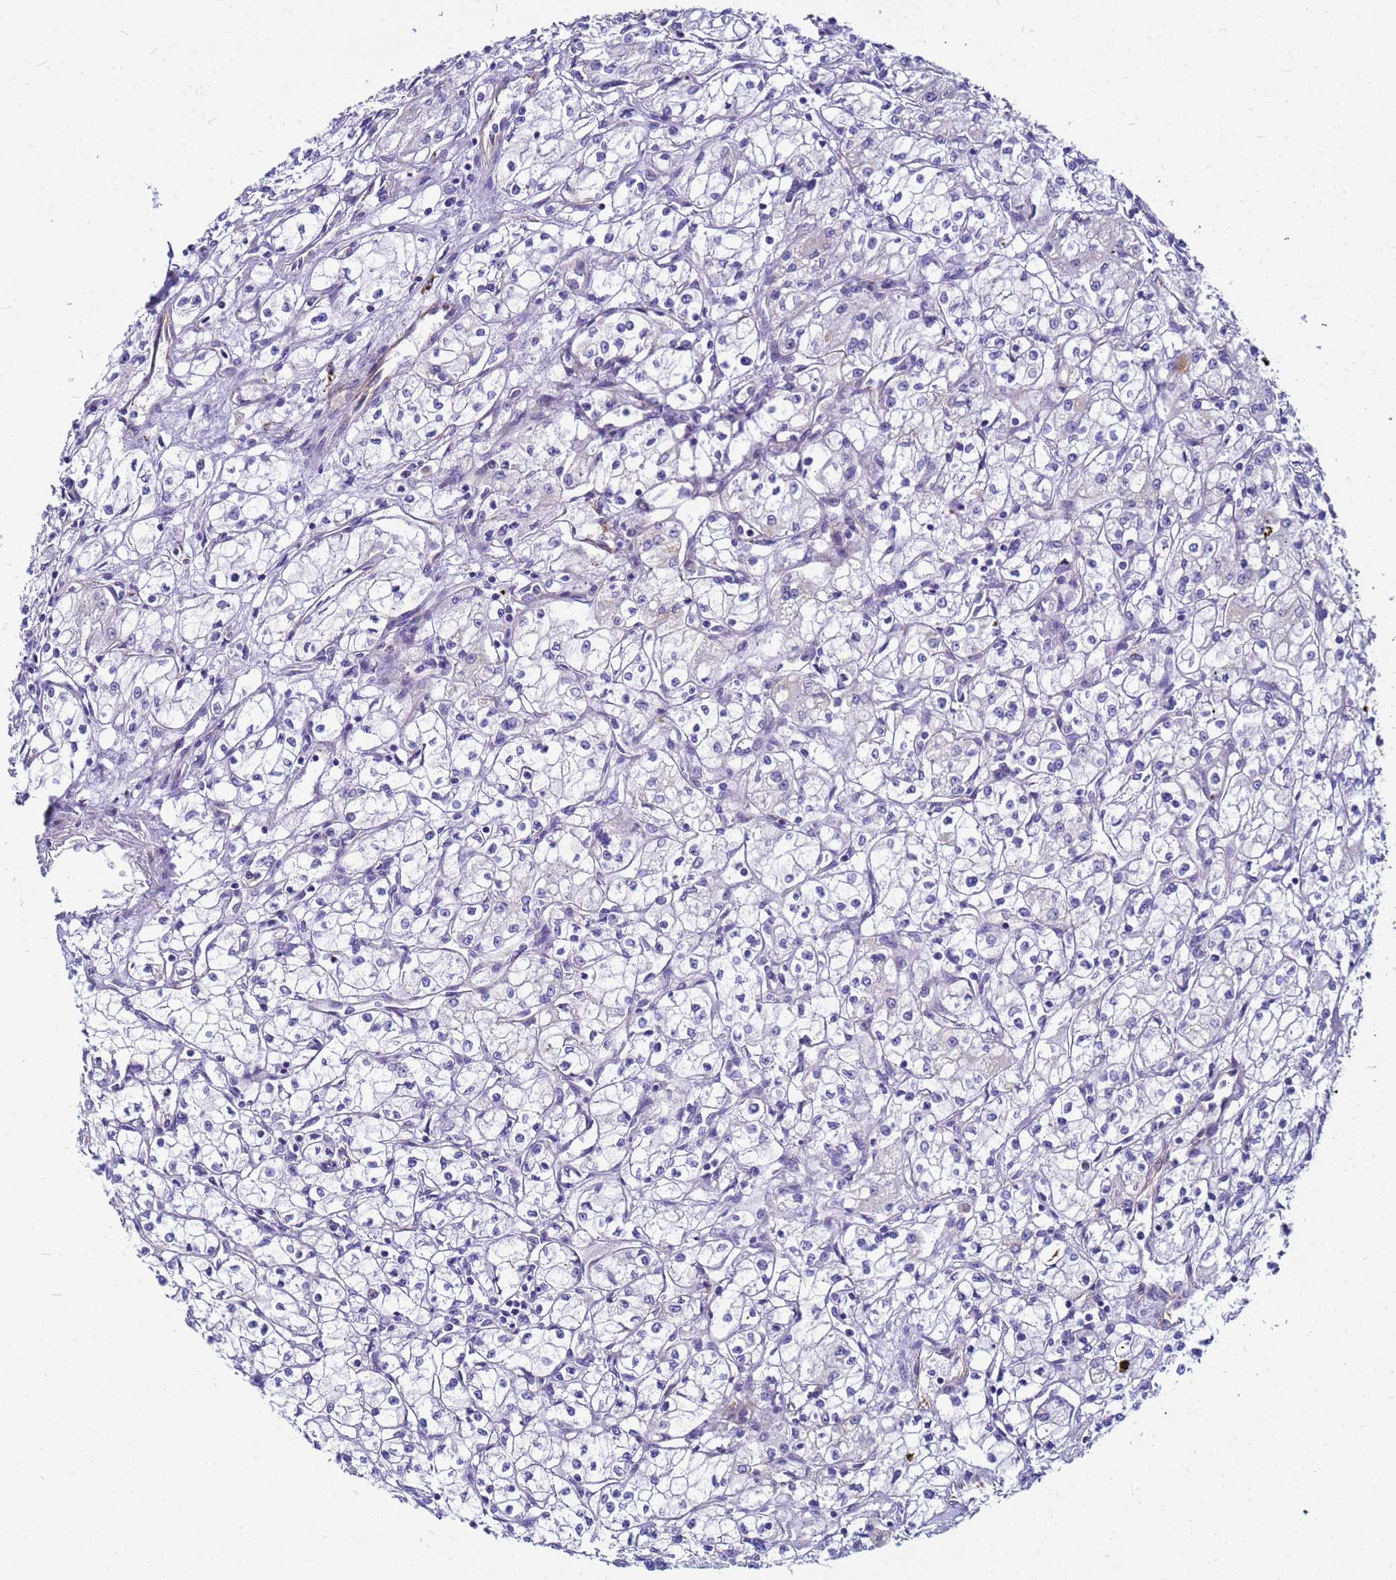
{"staining": {"intensity": "negative", "quantity": "none", "location": "none"}, "tissue": "renal cancer", "cell_type": "Tumor cells", "image_type": "cancer", "snomed": [{"axis": "morphology", "description": "Adenocarcinoma, NOS"}, {"axis": "topography", "description": "Kidney"}], "caption": "Micrograph shows no protein expression in tumor cells of renal cancer tissue. Nuclei are stained in blue.", "gene": "UBXN2B", "patient": {"sex": "male", "age": 59}}